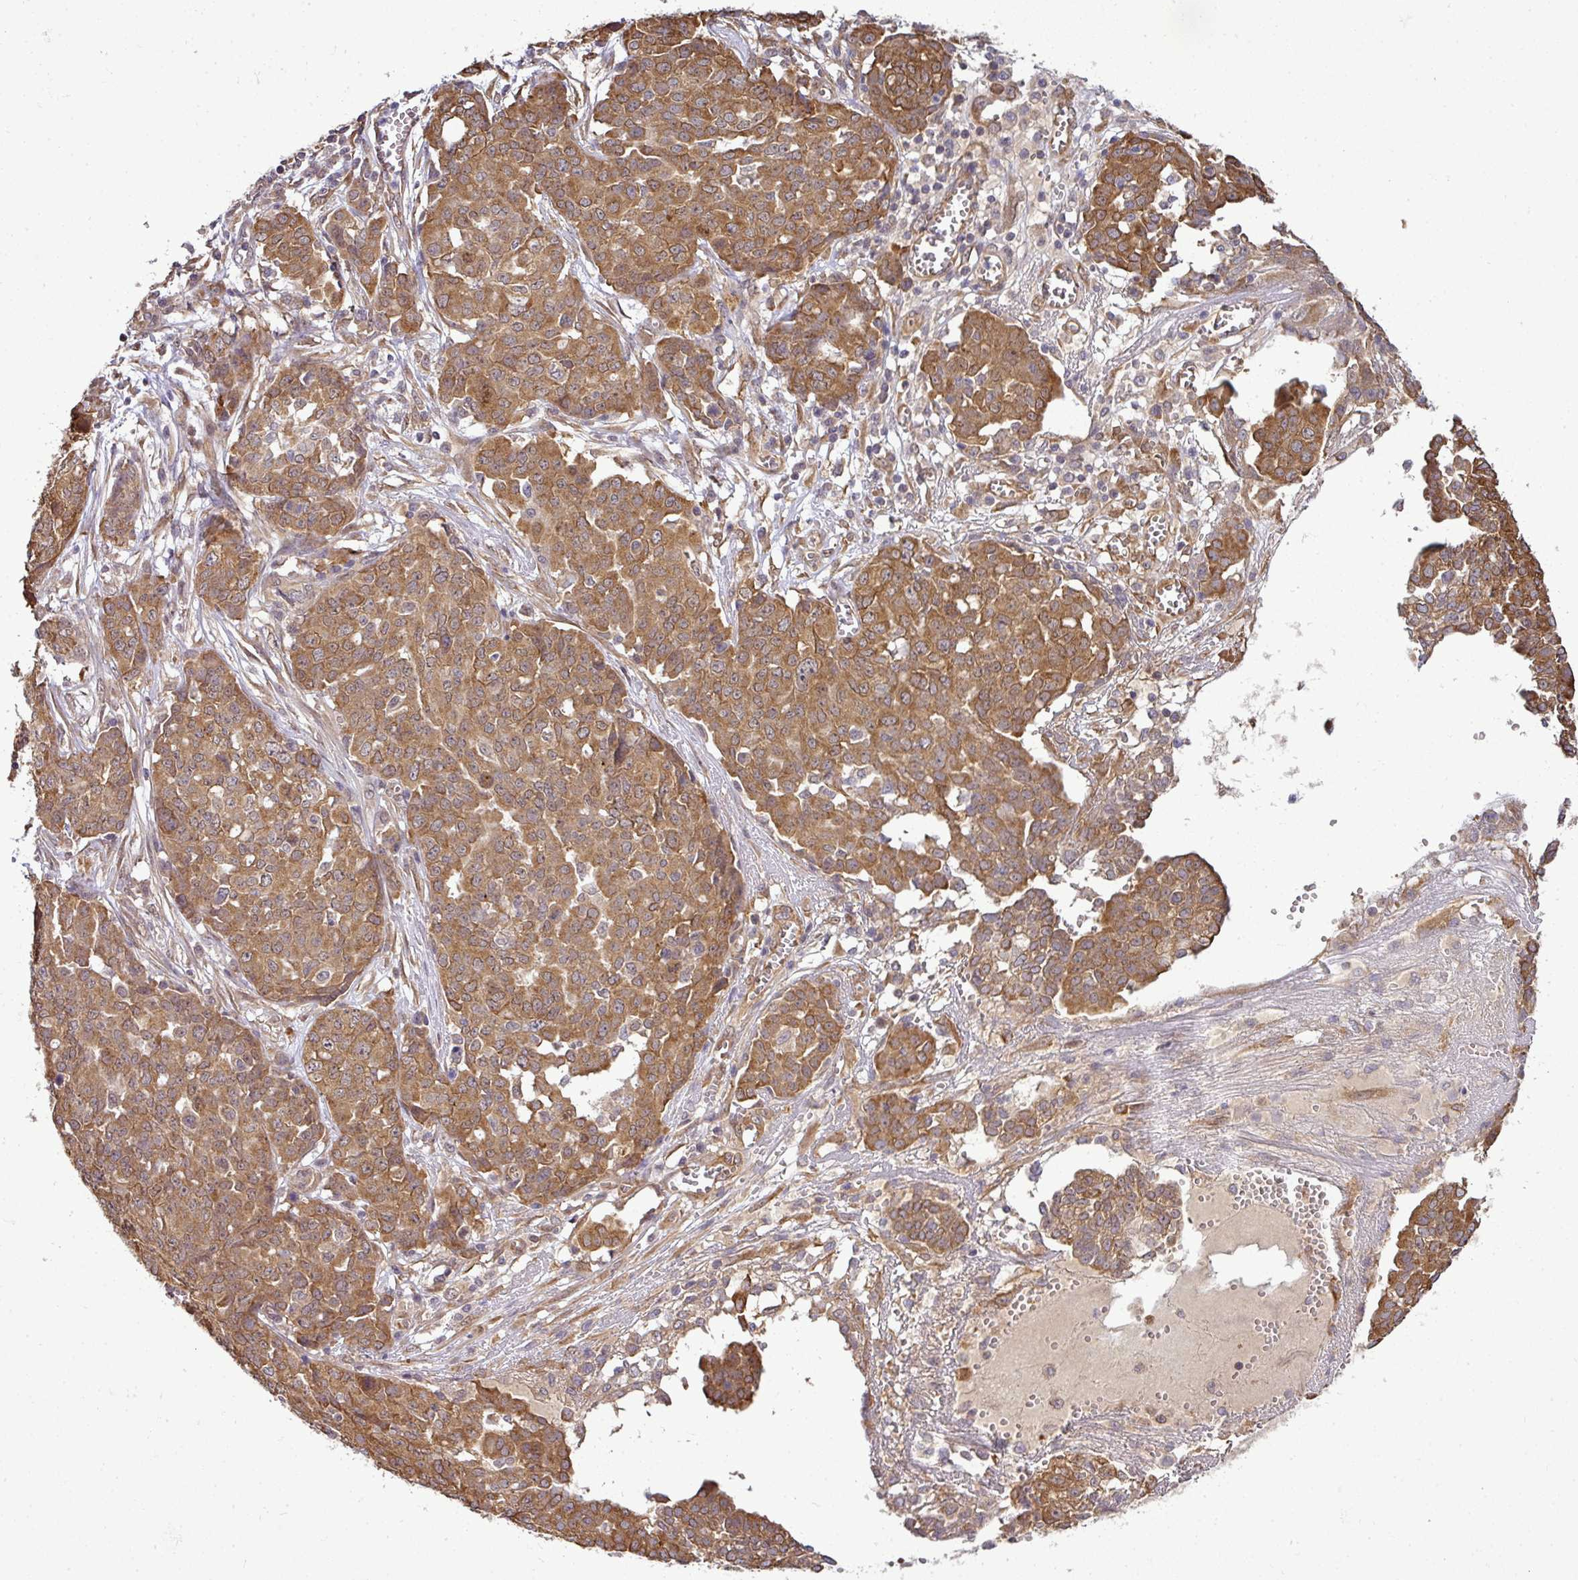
{"staining": {"intensity": "moderate", "quantity": ">75%", "location": "cytoplasmic/membranous"}, "tissue": "ovarian cancer", "cell_type": "Tumor cells", "image_type": "cancer", "snomed": [{"axis": "morphology", "description": "Cystadenocarcinoma, serous, NOS"}, {"axis": "topography", "description": "Soft tissue"}, {"axis": "topography", "description": "Ovary"}], "caption": "This image shows IHC staining of human ovarian cancer (serous cystadenocarcinoma), with medium moderate cytoplasmic/membranous positivity in approximately >75% of tumor cells.", "gene": "RBM4B", "patient": {"sex": "female", "age": 57}}